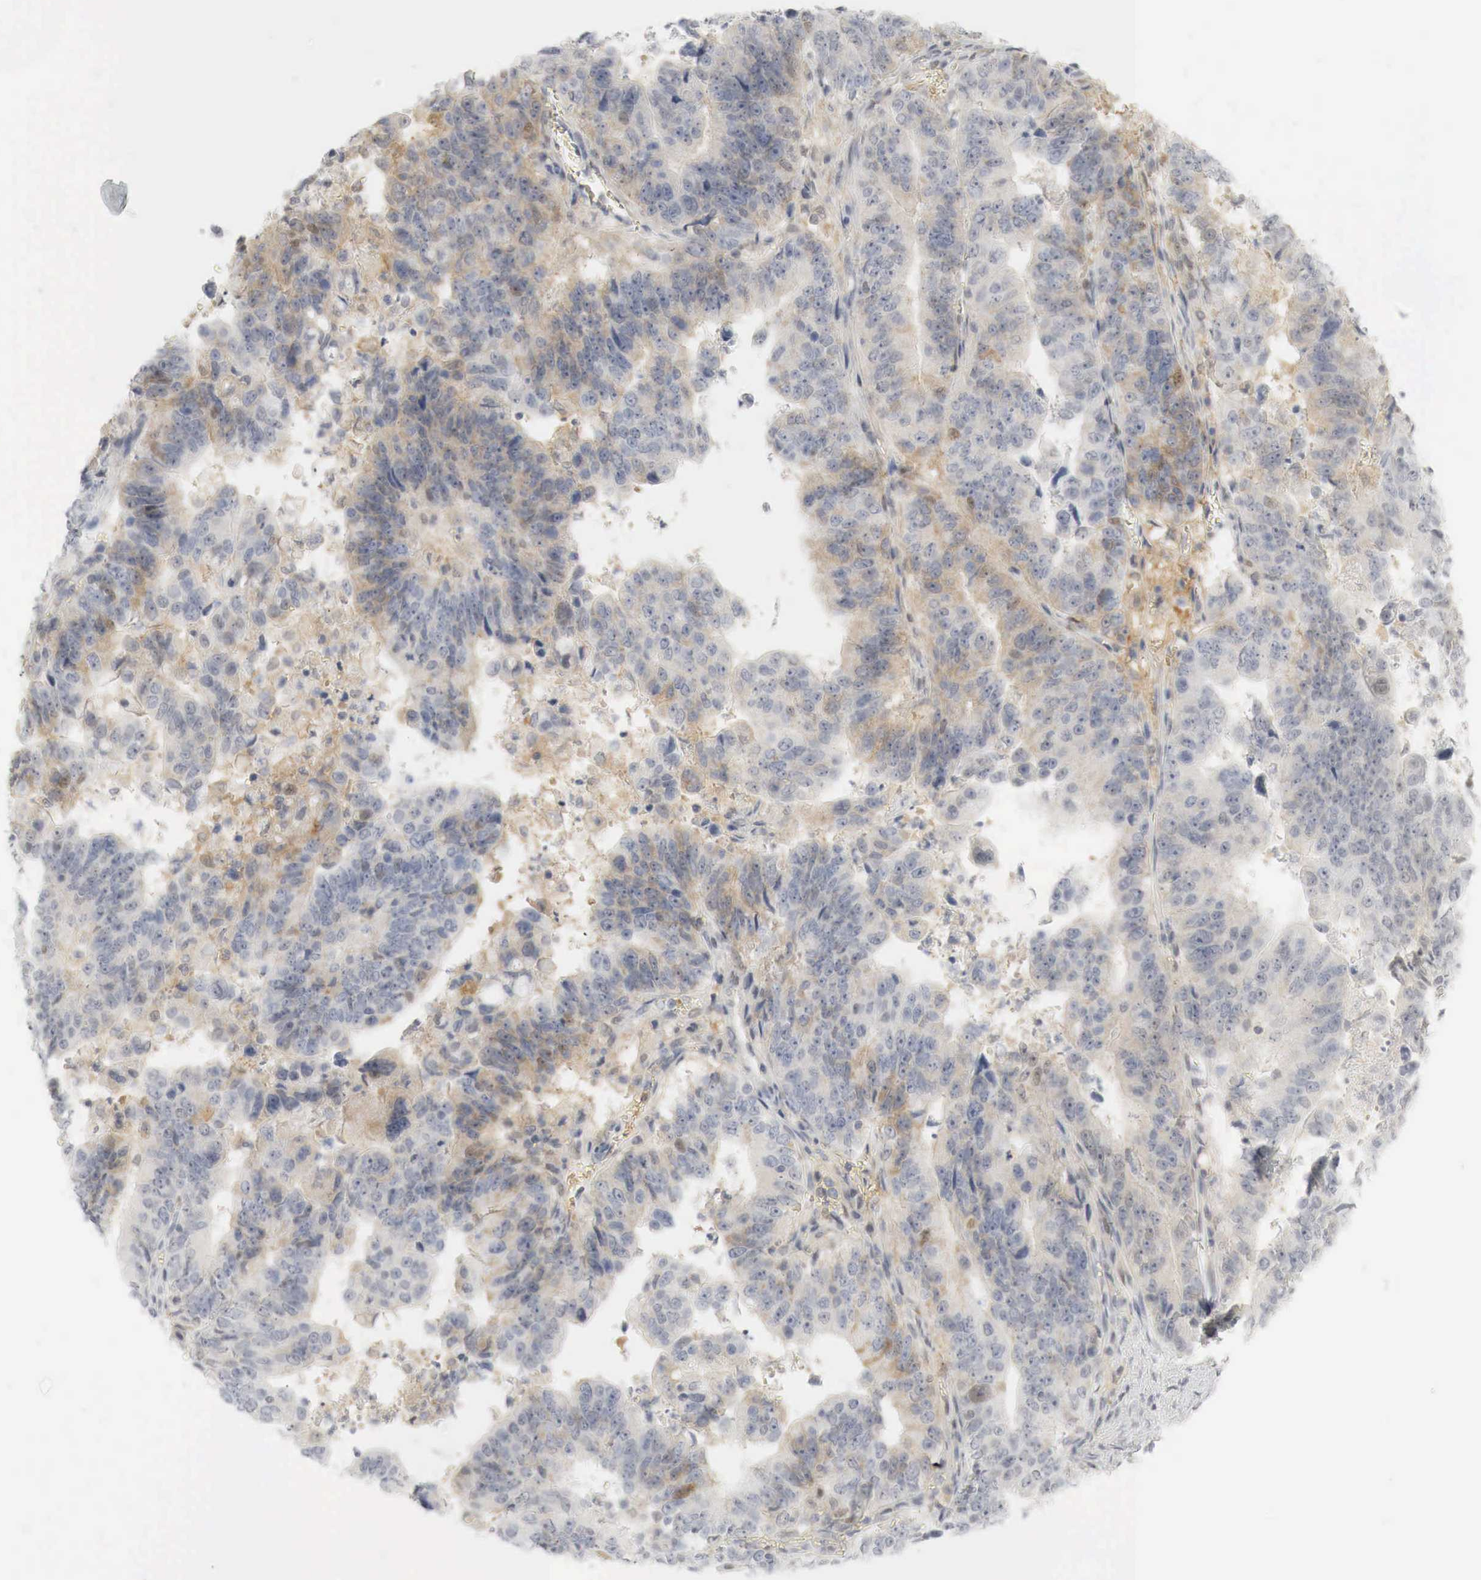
{"staining": {"intensity": "weak", "quantity": "<25%", "location": "cytoplasmic/membranous,nuclear"}, "tissue": "stomach cancer", "cell_type": "Tumor cells", "image_type": "cancer", "snomed": [{"axis": "morphology", "description": "Adenocarcinoma, NOS"}, {"axis": "topography", "description": "Stomach, upper"}], "caption": "DAB immunohistochemical staining of human stomach cancer (adenocarcinoma) shows no significant positivity in tumor cells. Nuclei are stained in blue.", "gene": "MYC", "patient": {"sex": "female", "age": 50}}